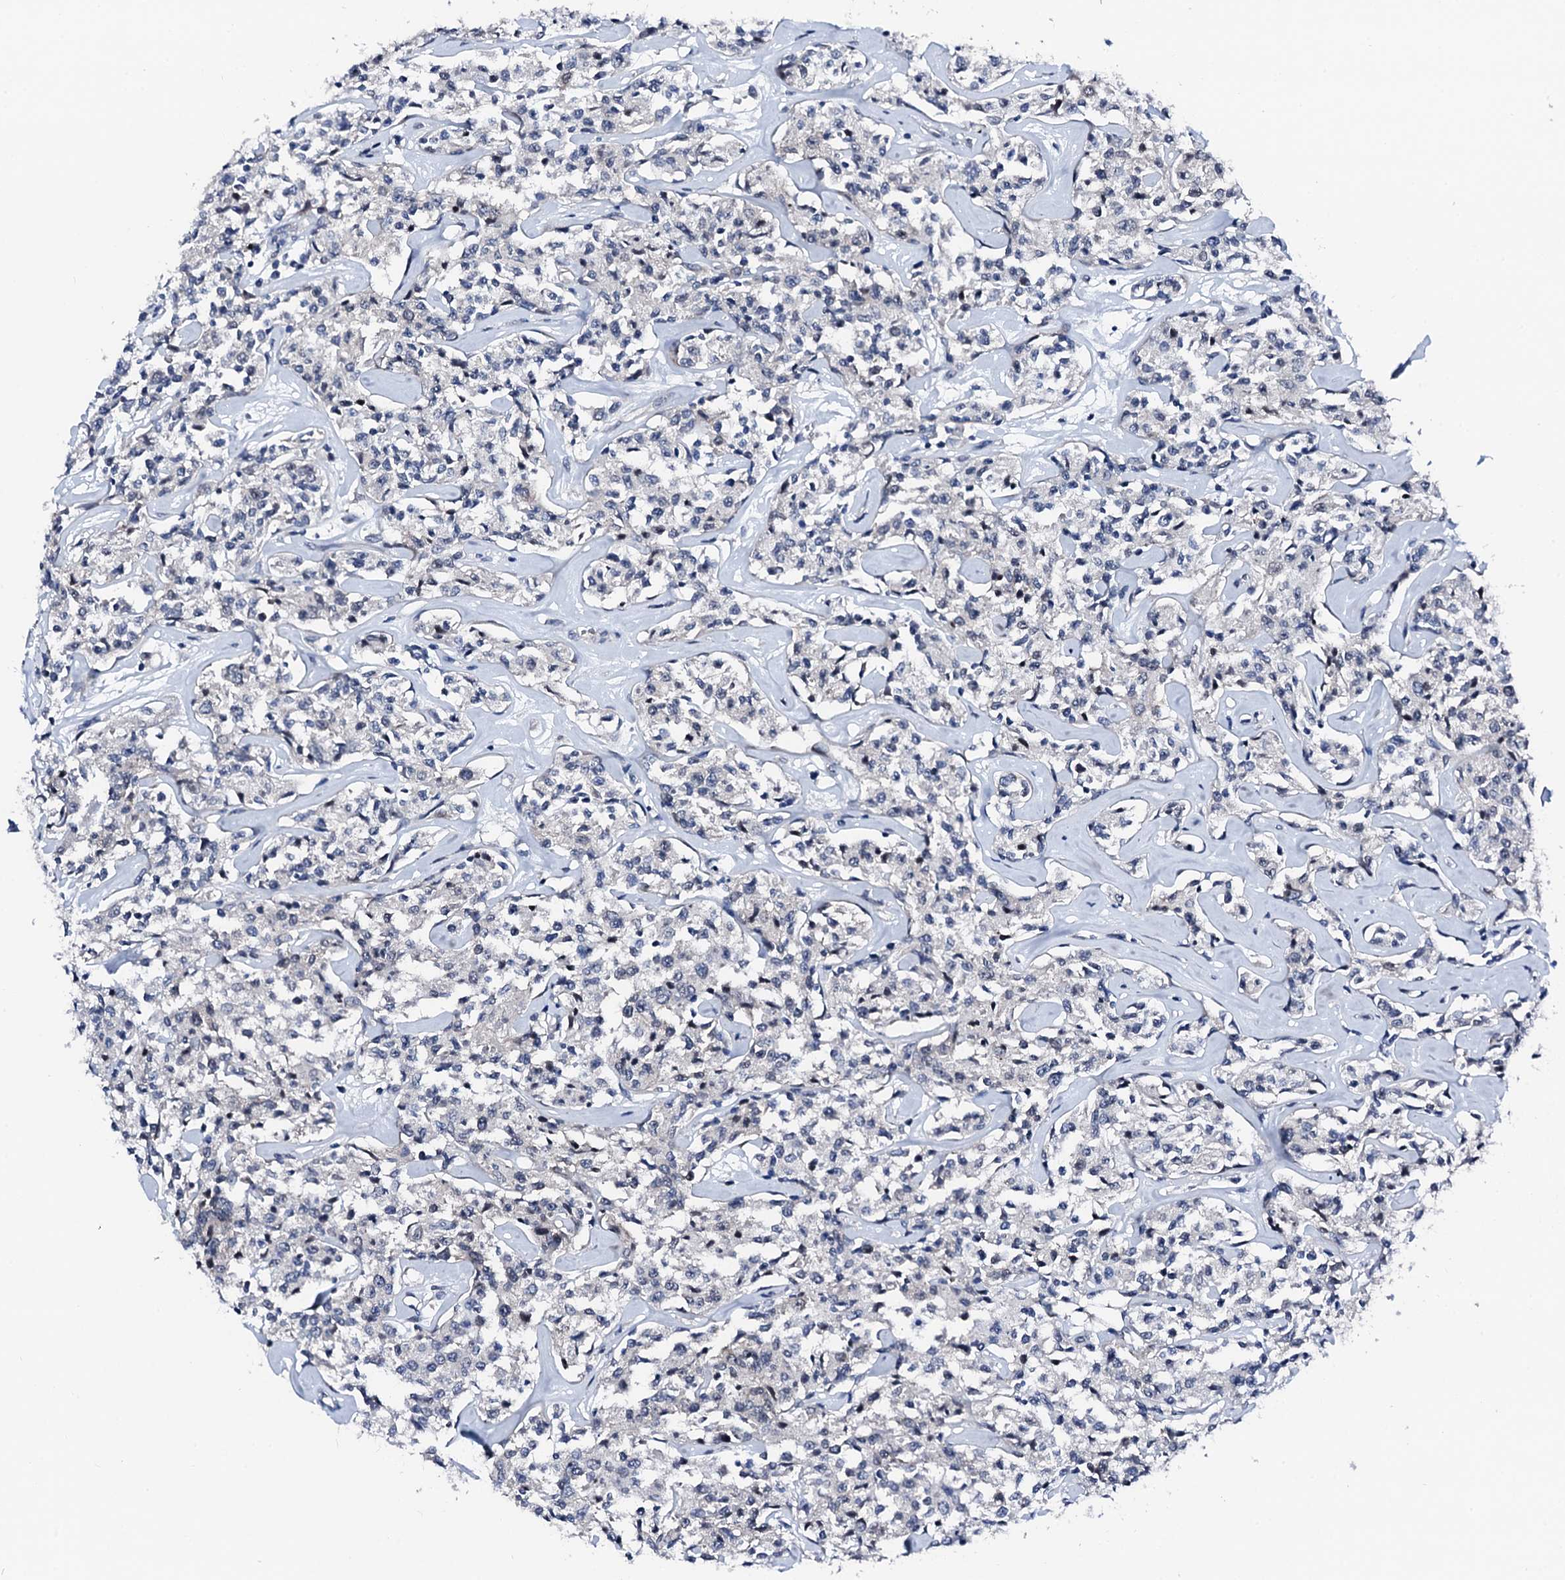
{"staining": {"intensity": "negative", "quantity": "none", "location": "none"}, "tissue": "lymphoma", "cell_type": "Tumor cells", "image_type": "cancer", "snomed": [{"axis": "morphology", "description": "Malignant lymphoma, non-Hodgkin's type, Low grade"}, {"axis": "topography", "description": "Small intestine"}], "caption": "The immunohistochemistry (IHC) image has no significant staining in tumor cells of low-grade malignant lymphoma, non-Hodgkin's type tissue.", "gene": "TRAFD1", "patient": {"sex": "female", "age": 59}}